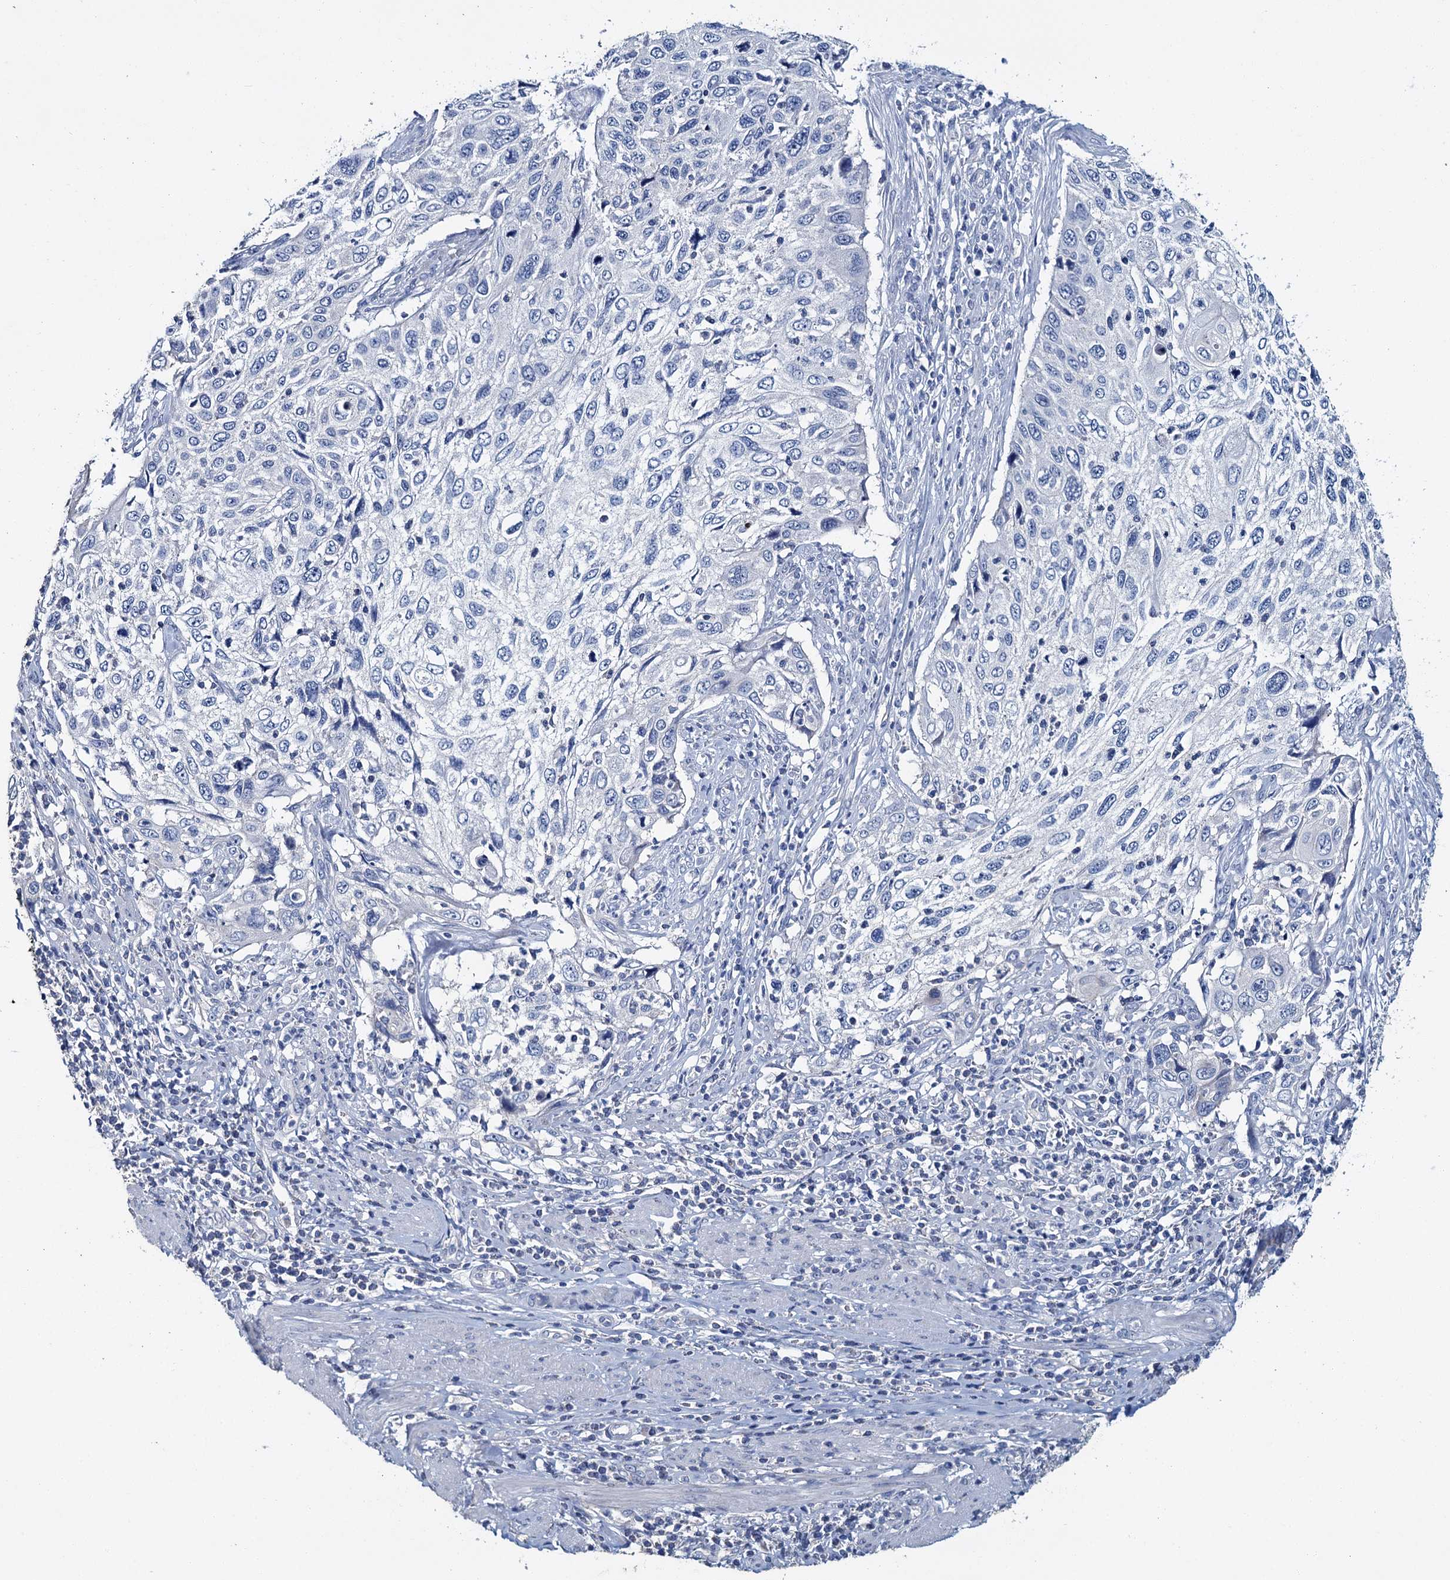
{"staining": {"intensity": "negative", "quantity": "none", "location": "none"}, "tissue": "cervical cancer", "cell_type": "Tumor cells", "image_type": "cancer", "snomed": [{"axis": "morphology", "description": "Squamous cell carcinoma, NOS"}, {"axis": "topography", "description": "Cervix"}], "caption": "Protein analysis of squamous cell carcinoma (cervical) shows no significant expression in tumor cells.", "gene": "SNCB", "patient": {"sex": "female", "age": 70}}